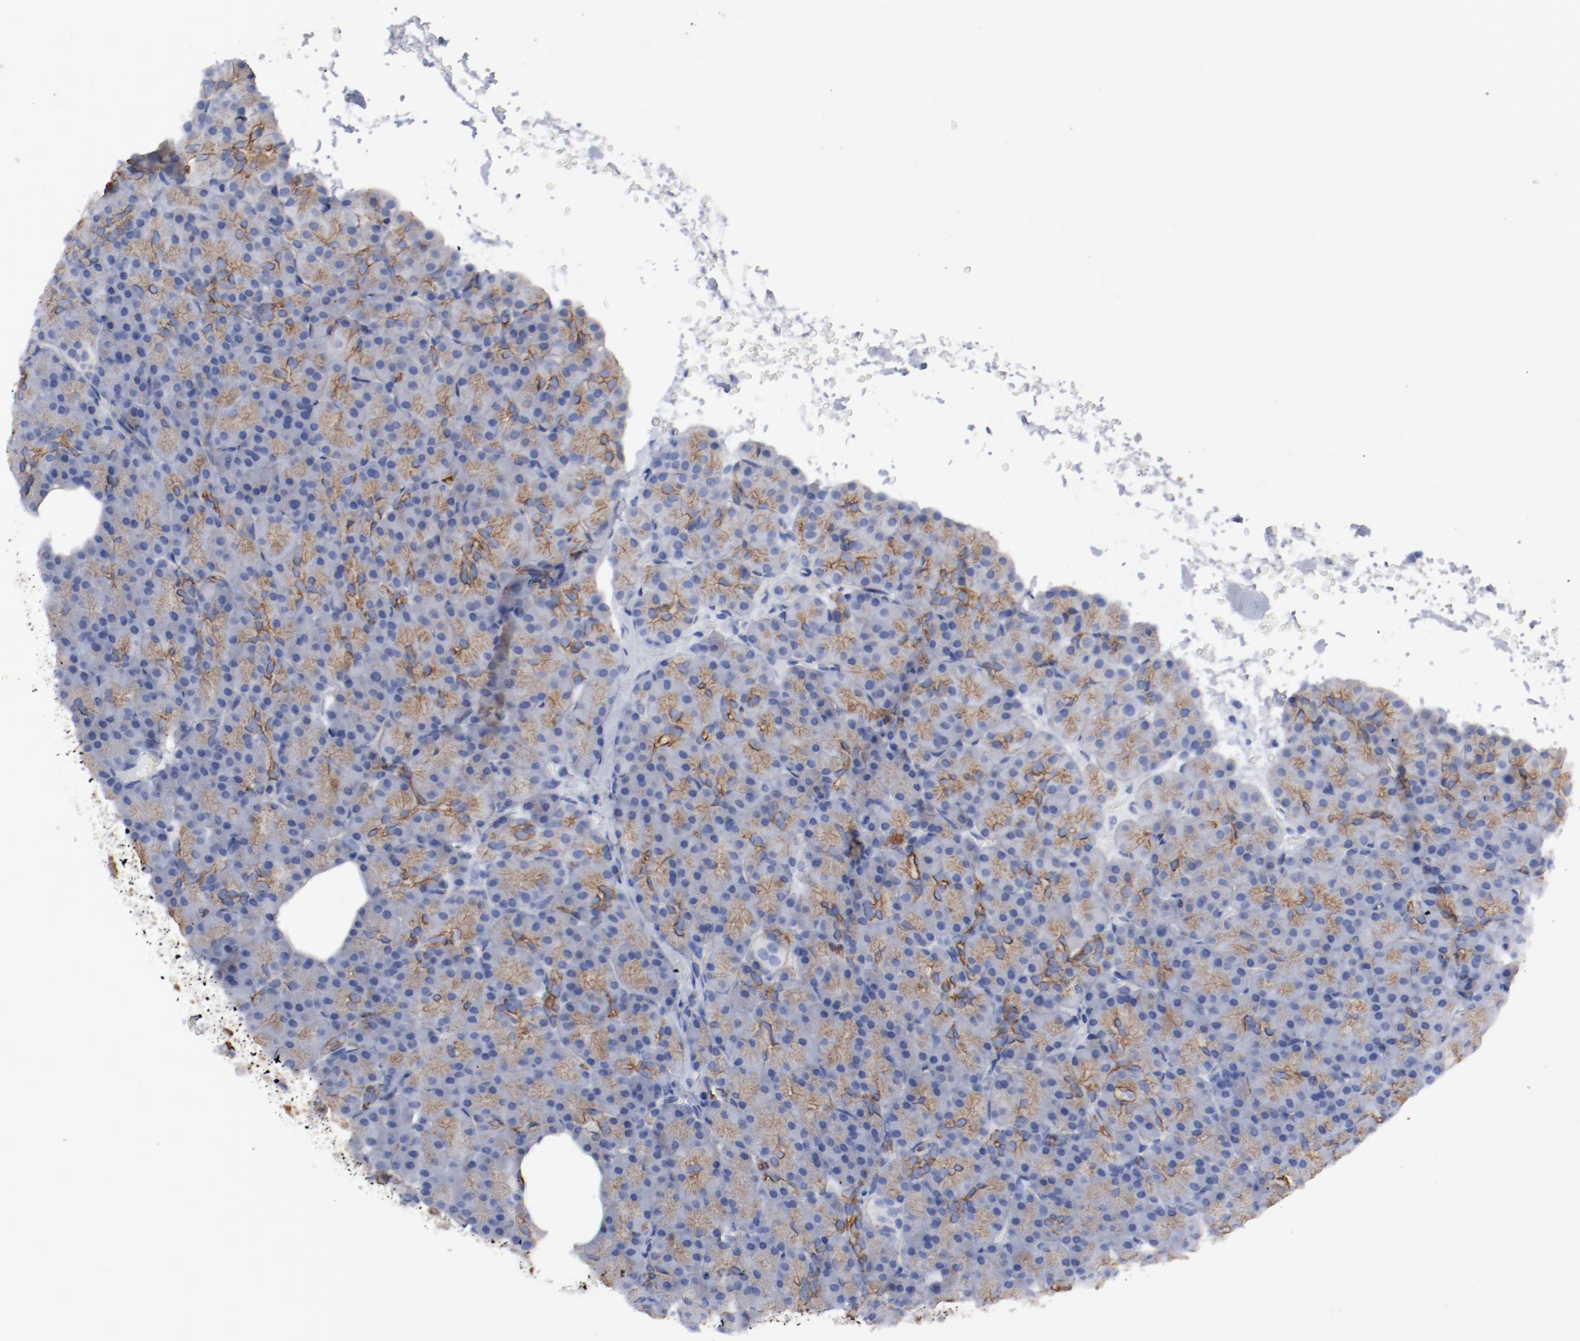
{"staining": {"intensity": "moderate", "quantity": ">75%", "location": "cytoplasmic/membranous"}, "tissue": "pancreas", "cell_type": "Exocrine glandular cells", "image_type": "normal", "snomed": [{"axis": "morphology", "description": "Normal tissue, NOS"}, {"axis": "topography", "description": "Pancreas"}], "caption": "A high-resolution histopathology image shows immunohistochemistry (IHC) staining of unremarkable pancreas, which reveals moderate cytoplasmic/membranous positivity in about >75% of exocrine glandular cells.", "gene": "TSPAN6", "patient": {"sex": "female", "age": 43}}